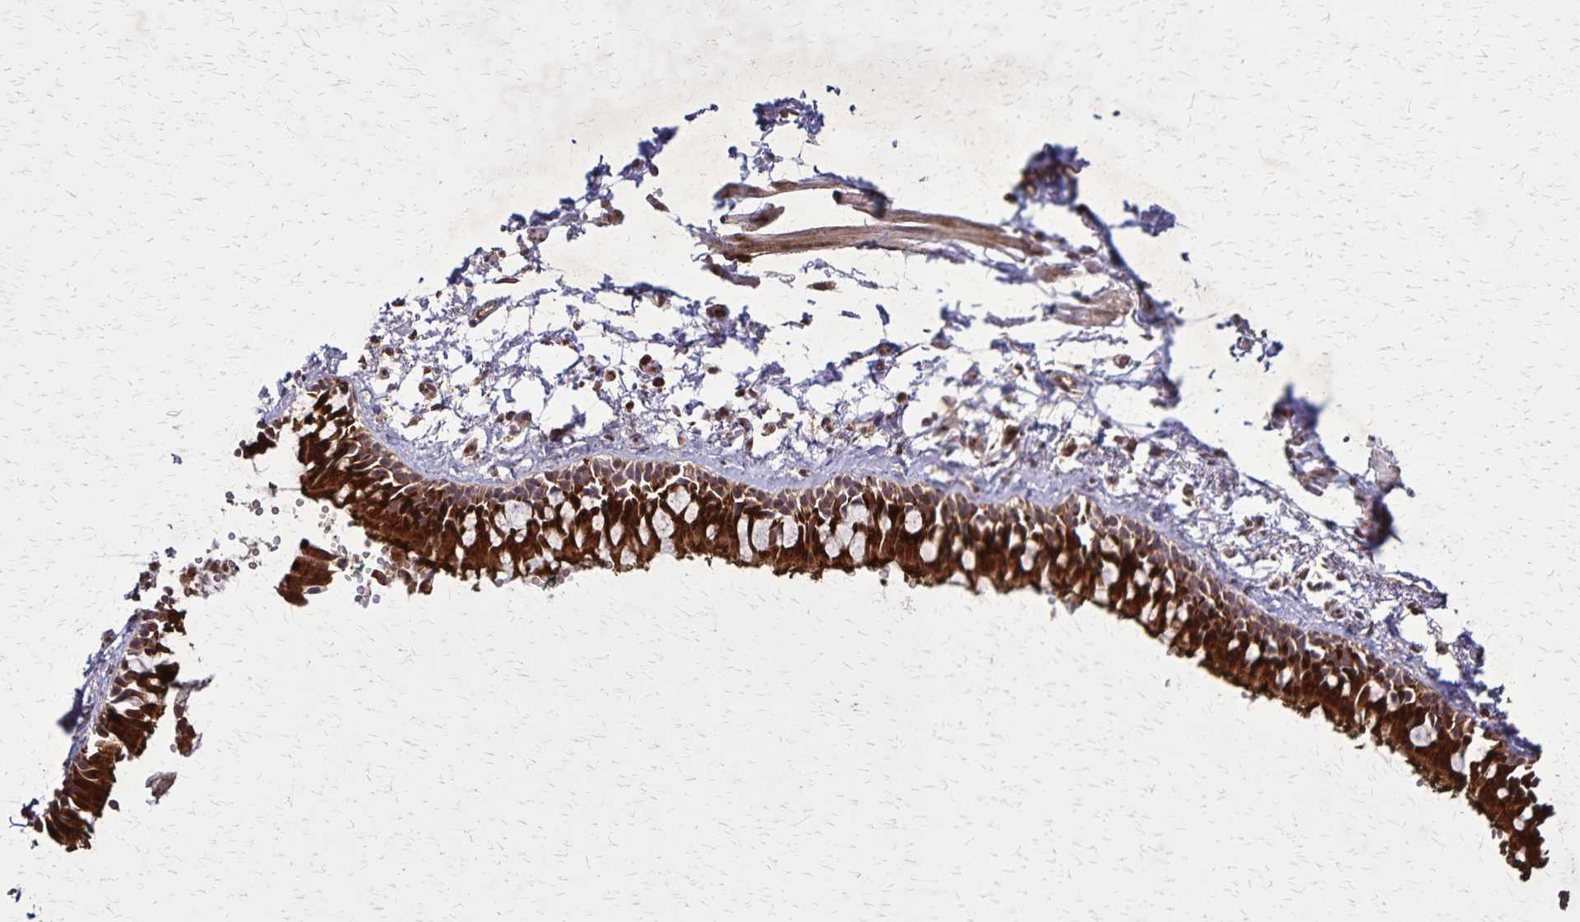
{"staining": {"intensity": "strong", "quantity": ">75%", "location": "cytoplasmic/membranous"}, "tissue": "bronchus", "cell_type": "Respiratory epithelial cells", "image_type": "normal", "snomed": [{"axis": "morphology", "description": "Normal tissue, NOS"}, {"axis": "topography", "description": "Bronchus"}], "caption": "A brown stain highlights strong cytoplasmic/membranous positivity of a protein in respiratory epithelial cells of unremarkable human bronchus. The protein of interest is stained brown, and the nuclei are stained in blue (DAB IHC with brightfield microscopy, high magnification).", "gene": "NFS1", "patient": {"sex": "female", "age": 59}}